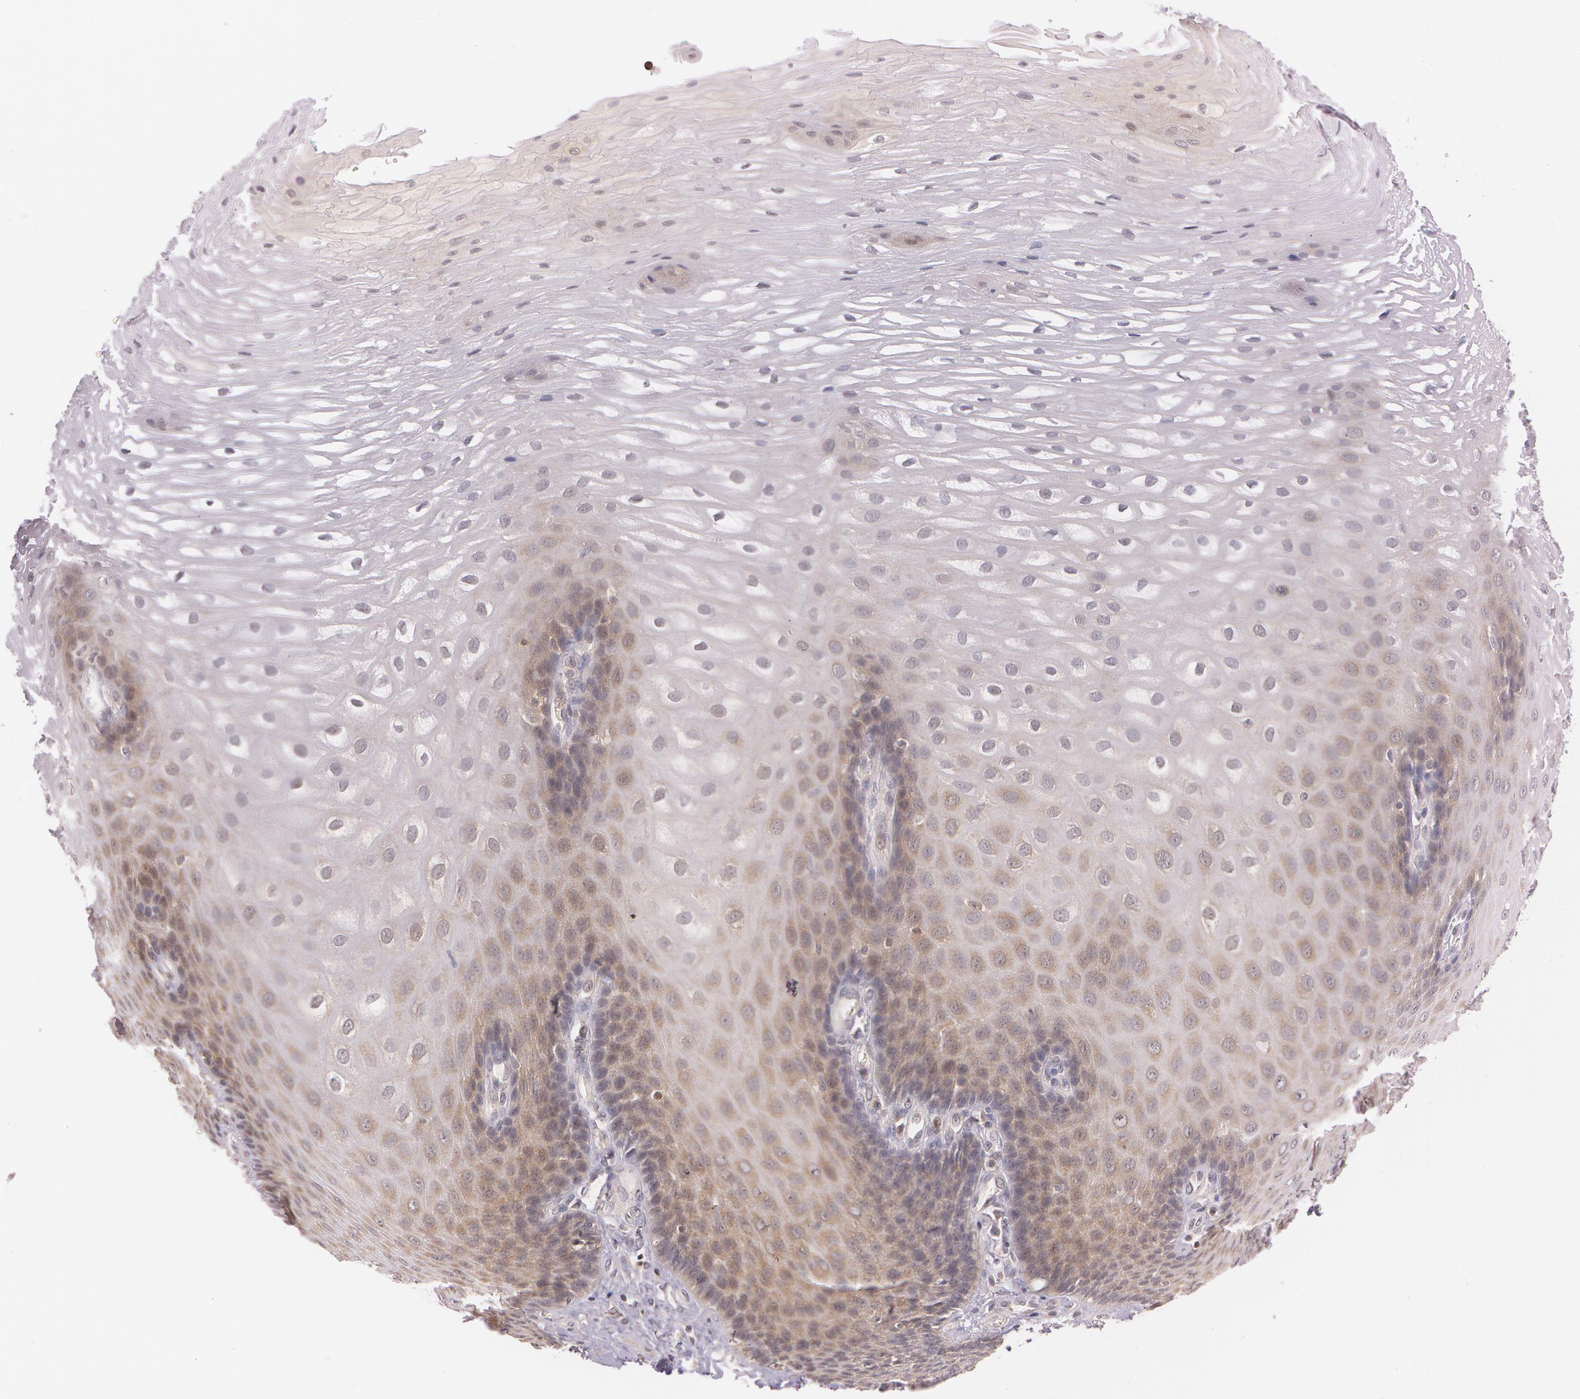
{"staining": {"intensity": "moderate", "quantity": "25%-75%", "location": "cytoplasmic/membranous"}, "tissue": "esophagus", "cell_type": "Squamous epithelial cells", "image_type": "normal", "snomed": [{"axis": "morphology", "description": "Normal tissue, NOS"}, {"axis": "morphology", "description": "Adenocarcinoma, NOS"}, {"axis": "topography", "description": "Esophagus"}, {"axis": "topography", "description": "Stomach"}], "caption": "Moderate cytoplasmic/membranous protein expression is appreciated in about 25%-75% of squamous epithelial cells in esophagus. (DAB (3,3'-diaminobenzidine) IHC with brightfield microscopy, high magnification).", "gene": "ATG2B", "patient": {"sex": "male", "age": 62}}